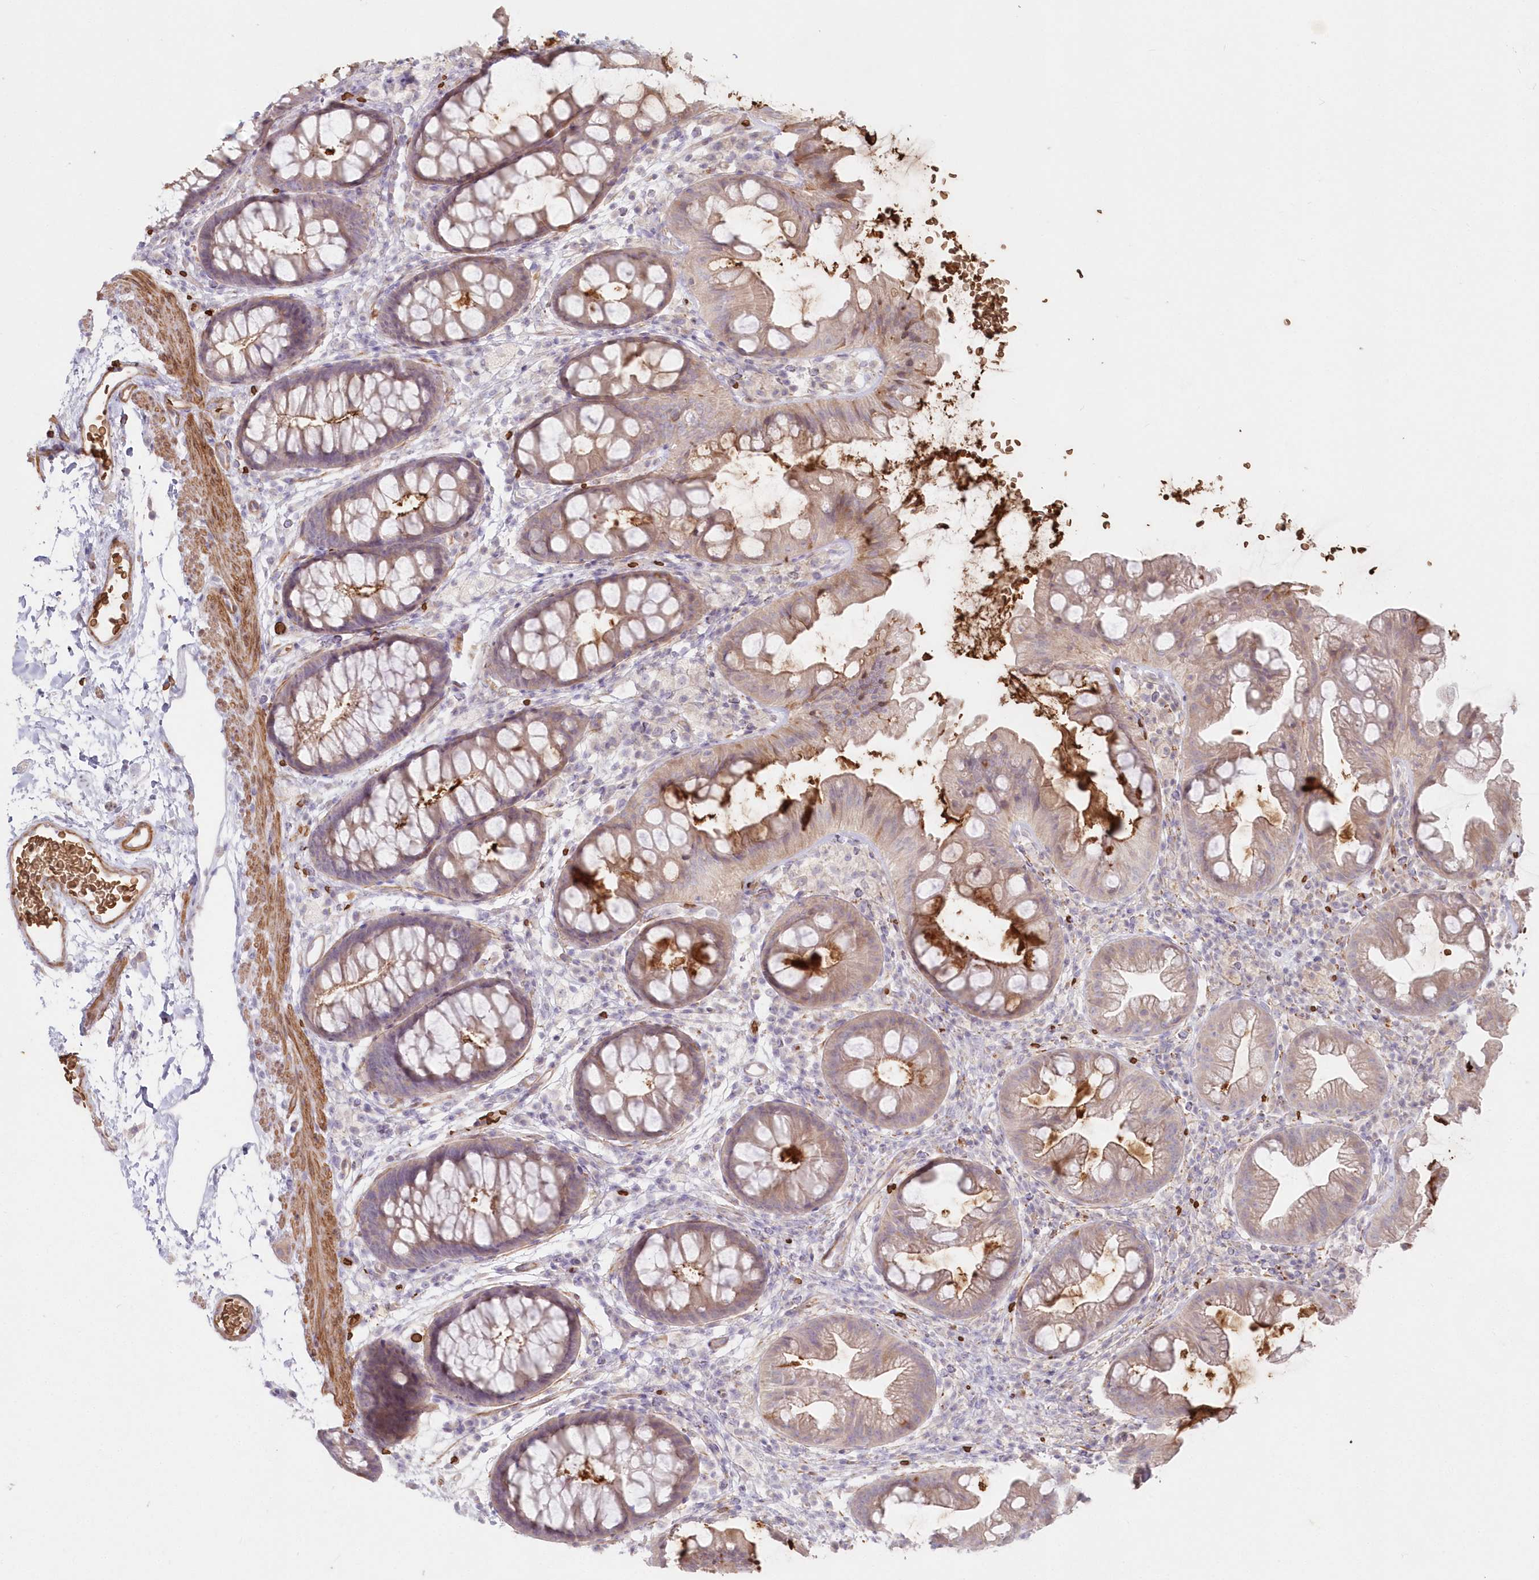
{"staining": {"intensity": "moderate", "quantity": ">75%", "location": "cytoplasmic/membranous"}, "tissue": "colon", "cell_type": "Endothelial cells", "image_type": "normal", "snomed": [{"axis": "morphology", "description": "Normal tissue, NOS"}, {"axis": "topography", "description": "Colon"}], "caption": "High-magnification brightfield microscopy of normal colon stained with DAB (3,3'-diaminobenzidine) (brown) and counterstained with hematoxylin (blue). endothelial cells exhibit moderate cytoplasmic/membranous positivity is identified in approximately>75% of cells.", "gene": "SERINC1", "patient": {"sex": "female", "age": 62}}